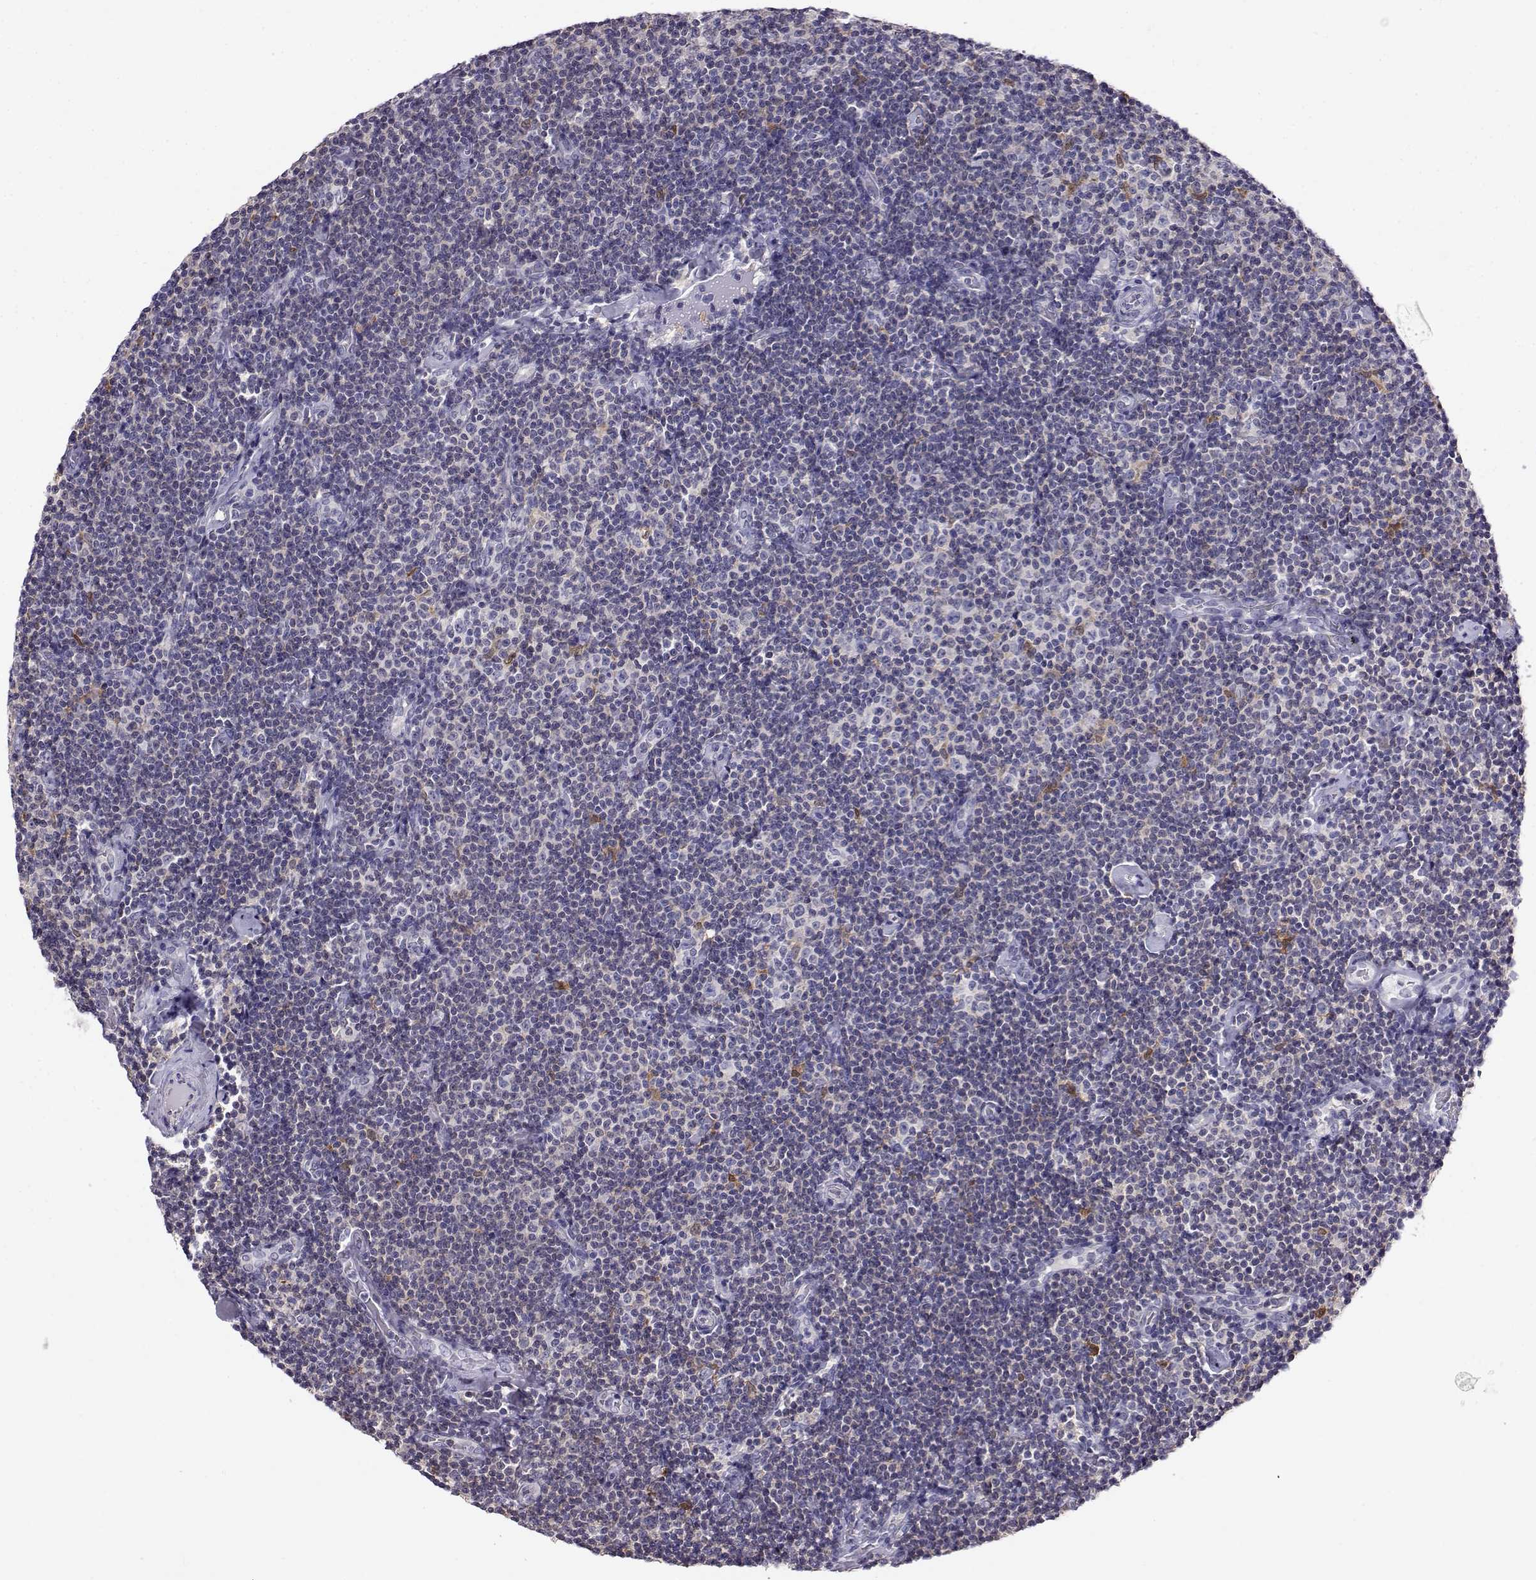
{"staining": {"intensity": "weak", "quantity": "<25%", "location": "cytoplasmic/membranous"}, "tissue": "lymphoma", "cell_type": "Tumor cells", "image_type": "cancer", "snomed": [{"axis": "morphology", "description": "Malignant lymphoma, non-Hodgkin's type, Low grade"}, {"axis": "topography", "description": "Lymph node"}], "caption": "A high-resolution photomicrograph shows IHC staining of low-grade malignant lymphoma, non-Hodgkin's type, which demonstrates no significant staining in tumor cells.", "gene": "AKR1B1", "patient": {"sex": "male", "age": 81}}